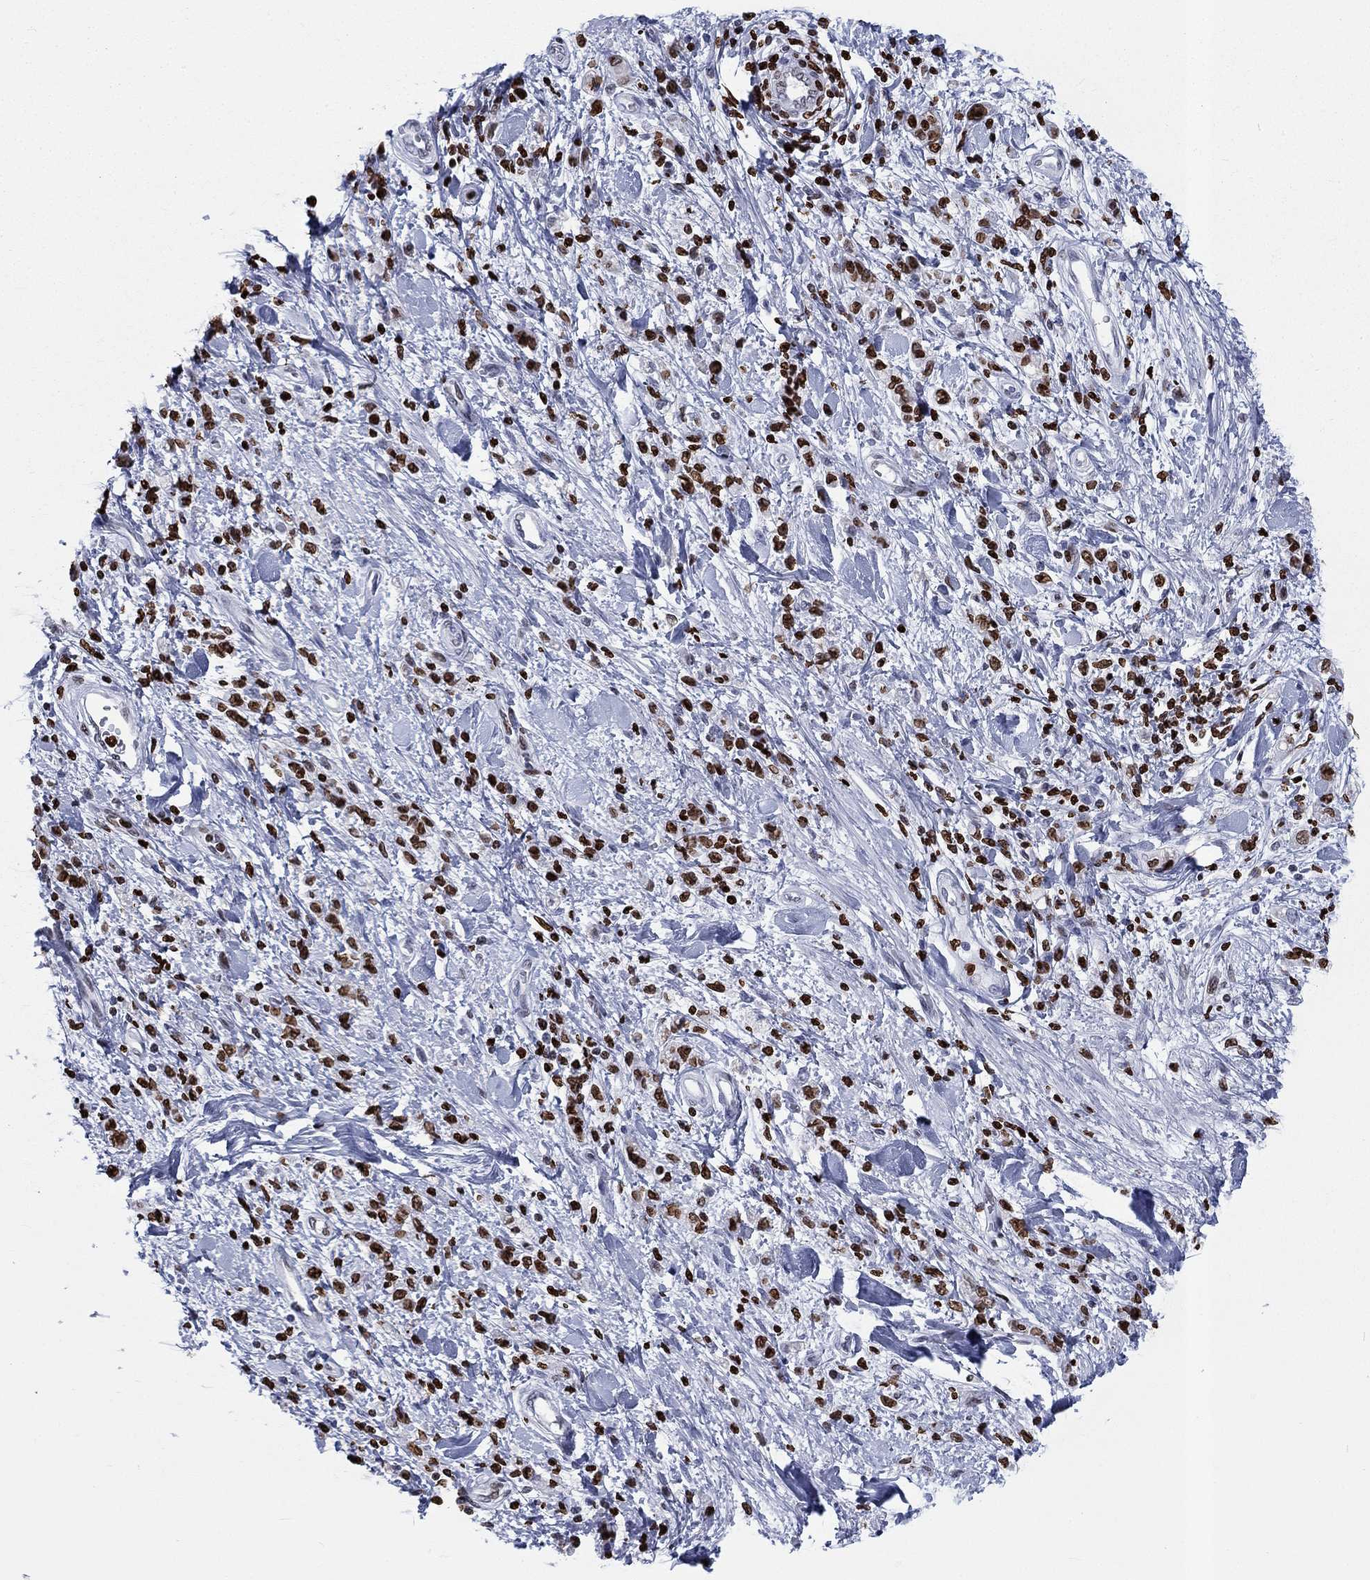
{"staining": {"intensity": "strong", "quantity": ">75%", "location": "nuclear"}, "tissue": "stomach cancer", "cell_type": "Tumor cells", "image_type": "cancer", "snomed": [{"axis": "morphology", "description": "Adenocarcinoma, NOS"}, {"axis": "topography", "description": "Stomach"}], "caption": "Protein expression by immunohistochemistry displays strong nuclear expression in about >75% of tumor cells in adenocarcinoma (stomach).", "gene": "H1-5", "patient": {"sex": "male", "age": 77}}